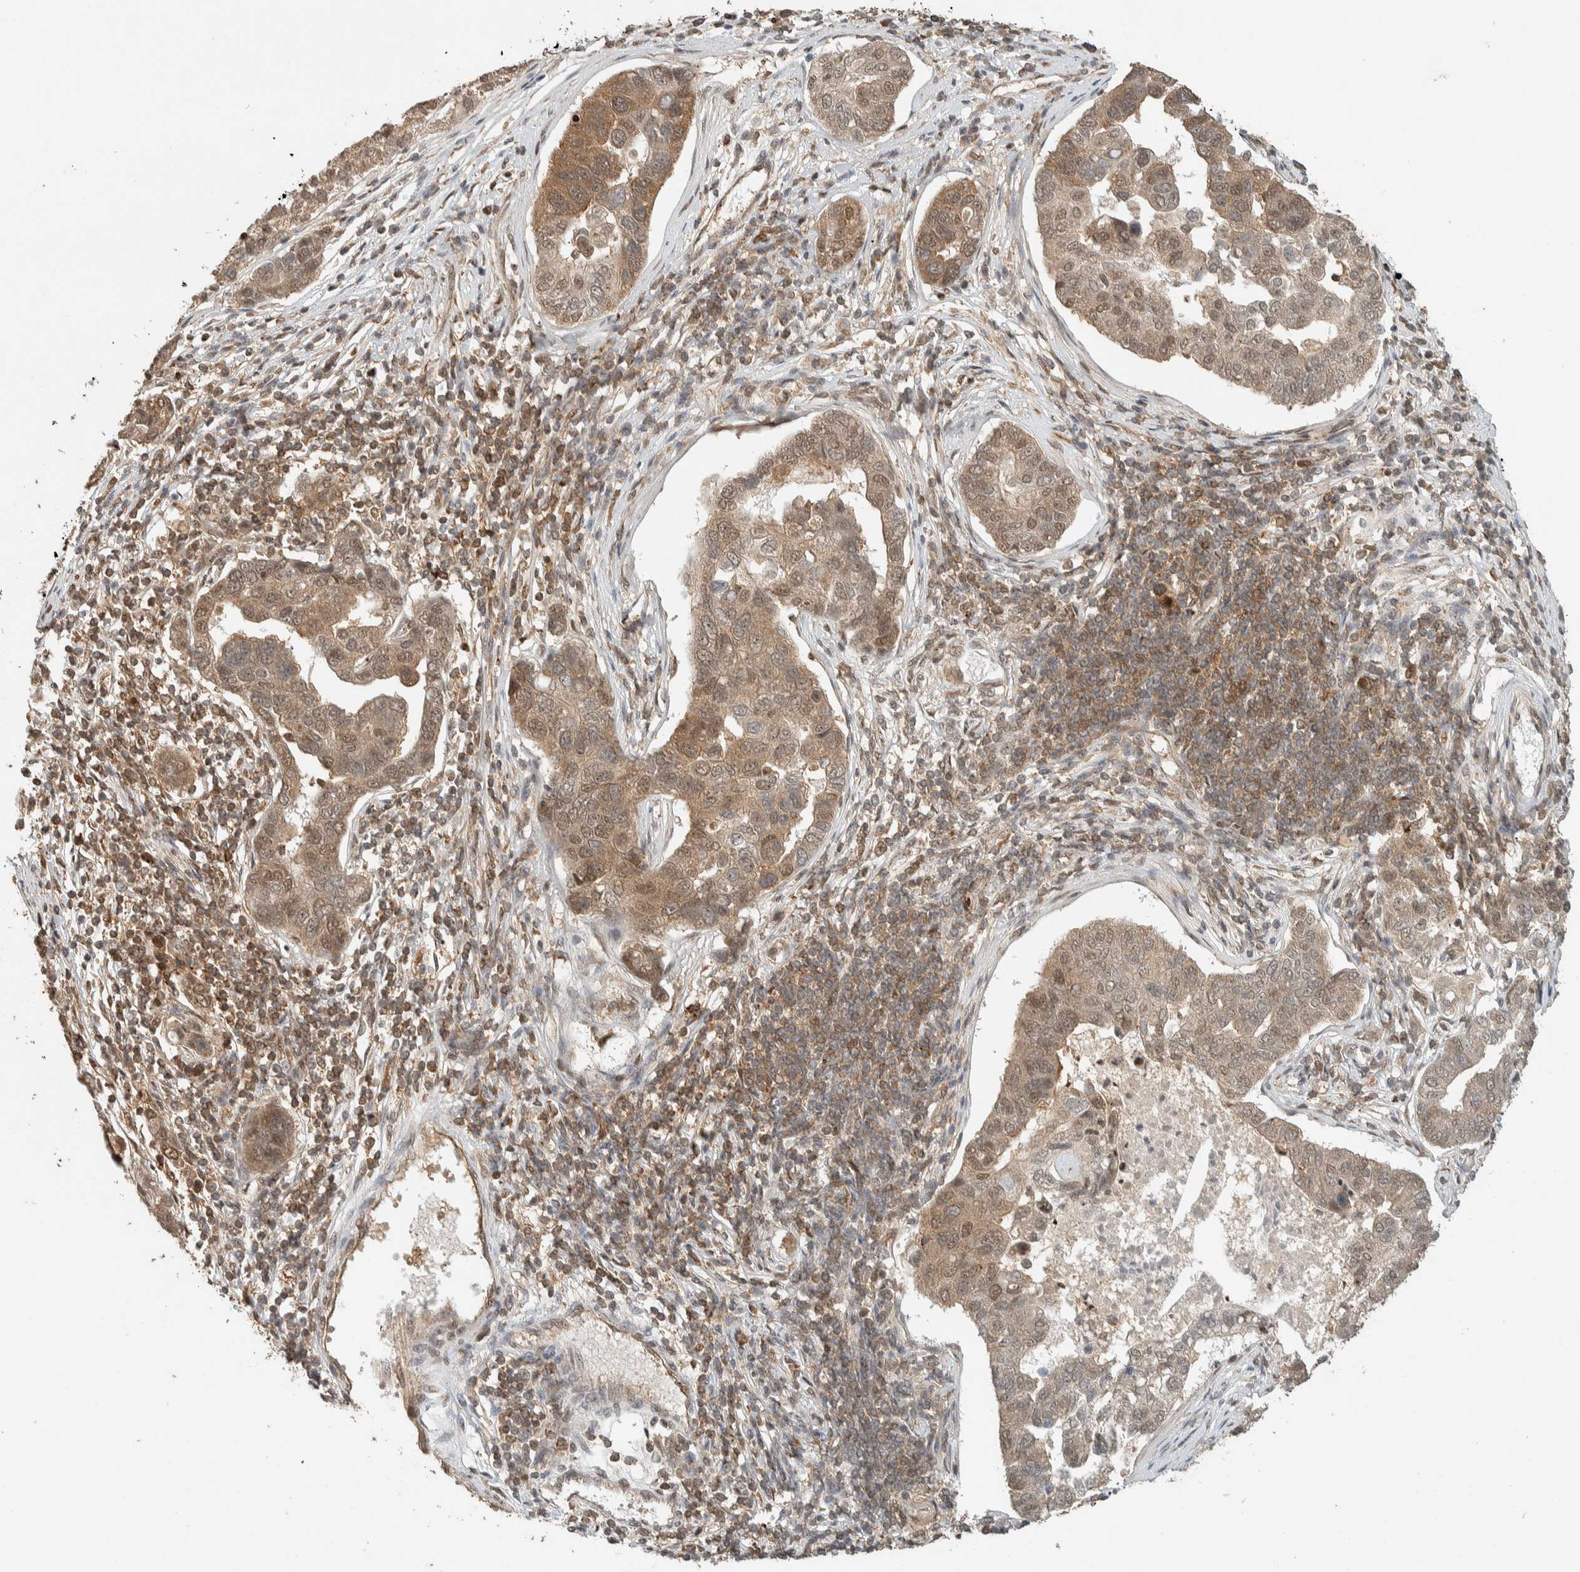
{"staining": {"intensity": "moderate", "quantity": "25%-75%", "location": "cytoplasmic/membranous,nuclear"}, "tissue": "pancreatic cancer", "cell_type": "Tumor cells", "image_type": "cancer", "snomed": [{"axis": "morphology", "description": "Adenocarcinoma, NOS"}, {"axis": "topography", "description": "Pancreas"}], "caption": "Immunohistochemistry of human pancreatic adenocarcinoma reveals medium levels of moderate cytoplasmic/membranous and nuclear expression in about 25%-75% of tumor cells.", "gene": "ZBTB2", "patient": {"sex": "female", "age": 61}}